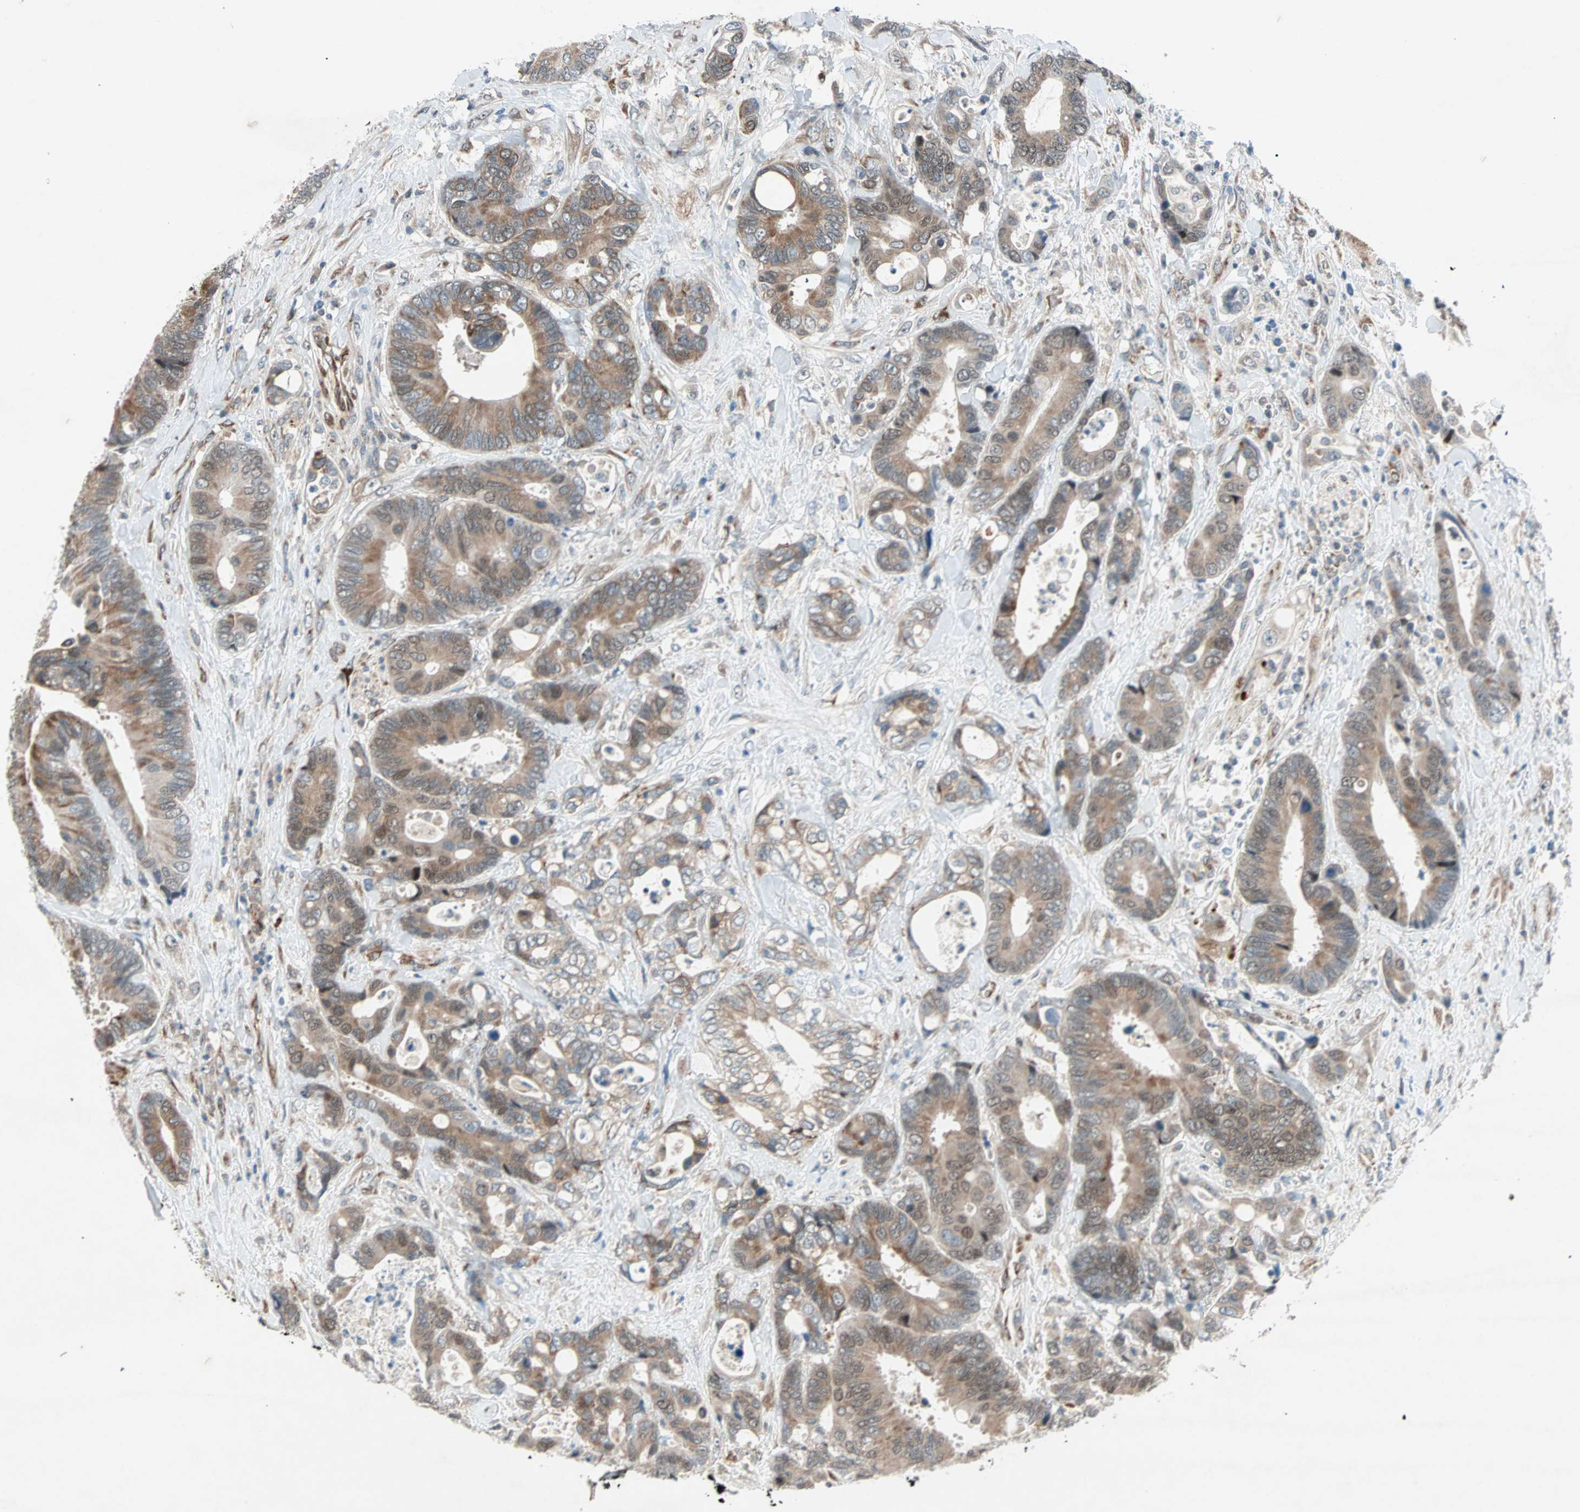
{"staining": {"intensity": "moderate", "quantity": ">75%", "location": "cytoplasmic/membranous"}, "tissue": "colorectal cancer", "cell_type": "Tumor cells", "image_type": "cancer", "snomed": [{"axis": "morphology", "description": "Adenocarcinoma, NOS"}, {"axis": "topography", "description": "Rectum"}], "caption": "Human colorectal cancer stained with a protein marker demonstrates moderate staining in tumor cells.", "gene": "ZNF37A", "patient": {"sex": "male", "age": 55}}